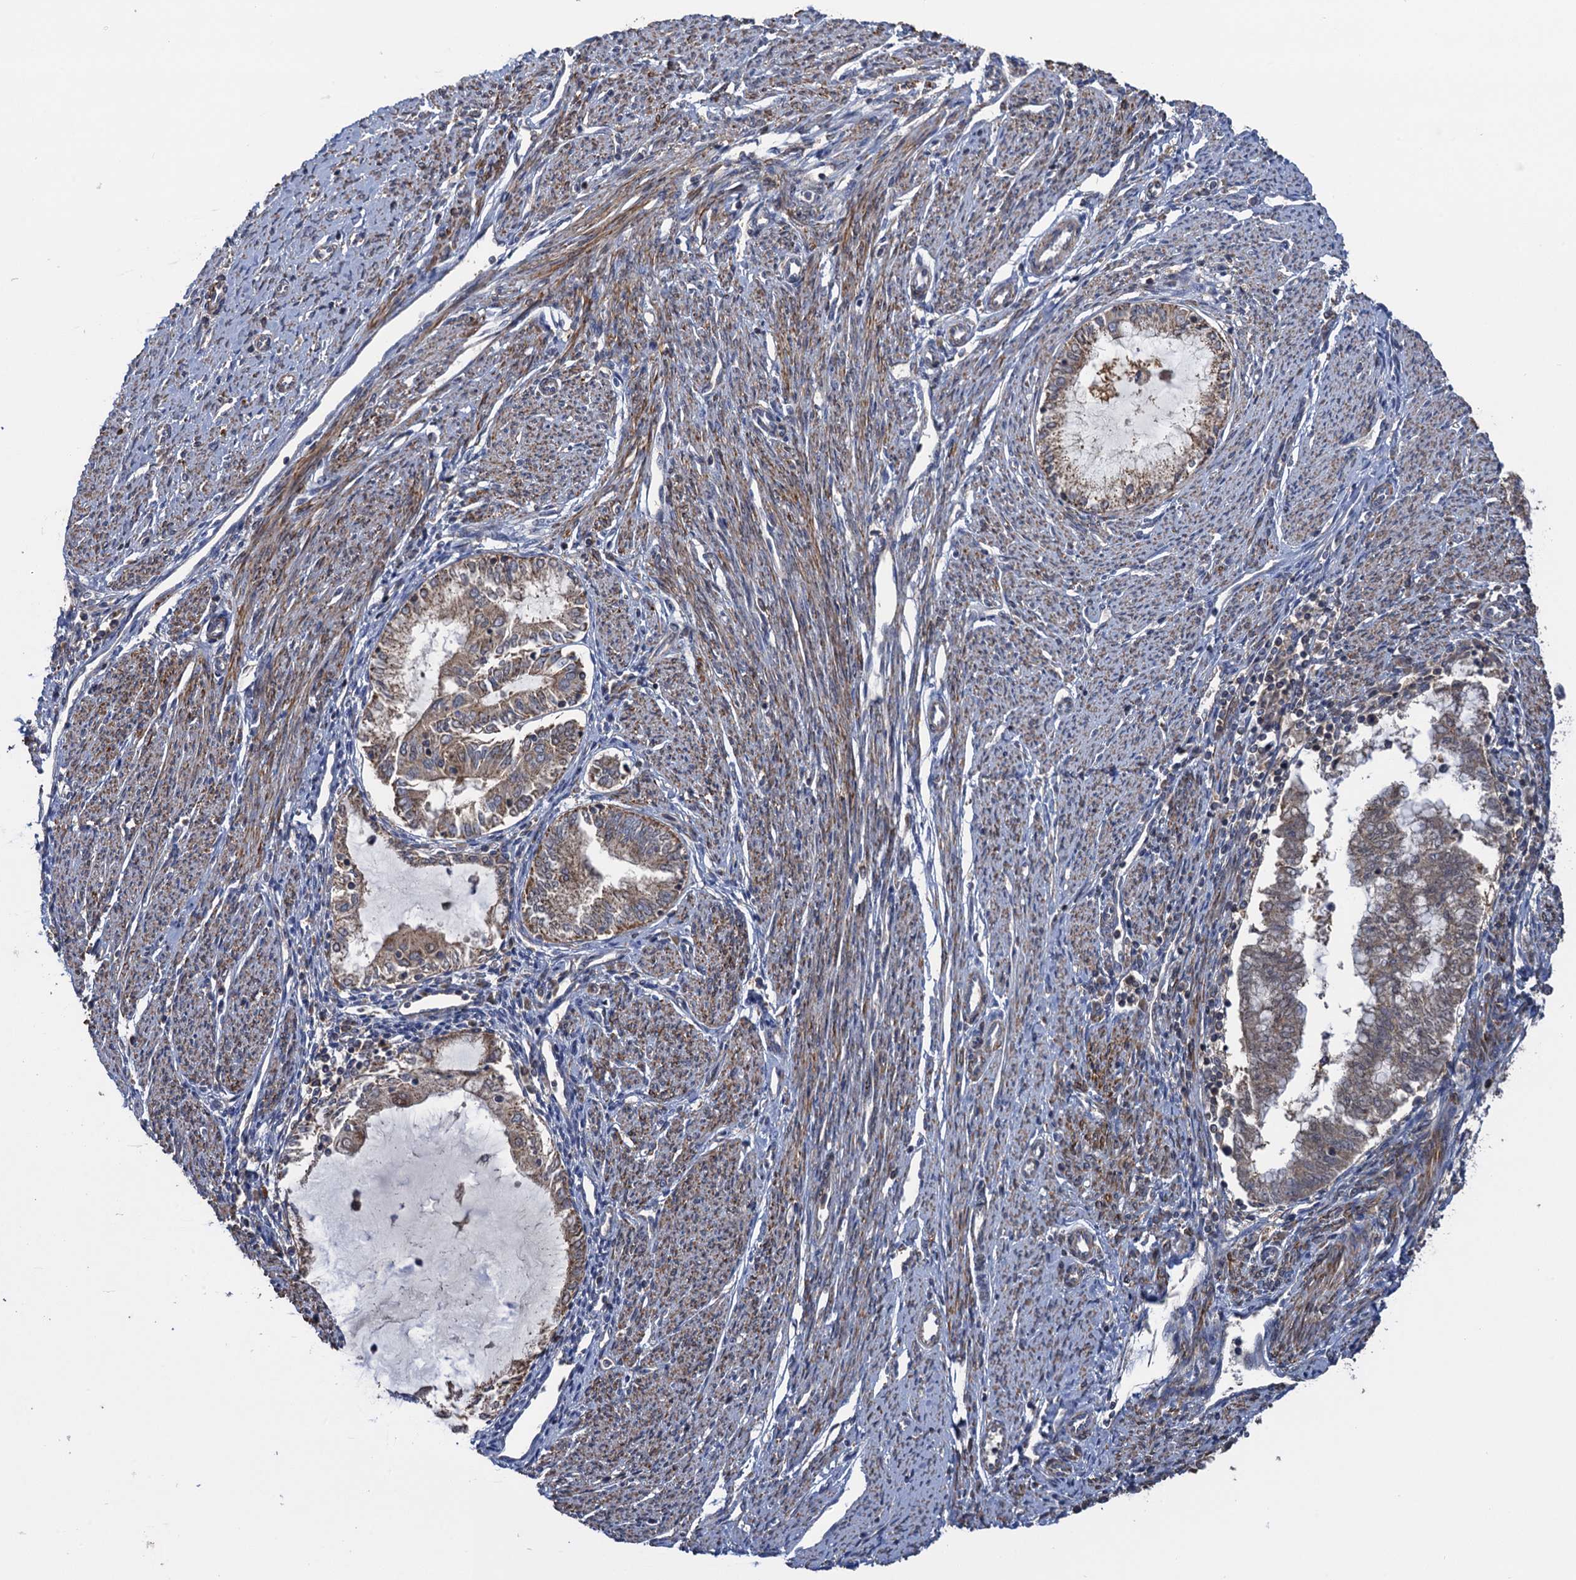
{"staining": {"intensity": "moderate", "quantity": ">75%", "location": "cytoplasmic/membranous"}, "tissue": "endometrial cancer", "cell_type": "Tumor cells", "image_type": "cancer", "snomed": [{"axis": "morphology", "description": "Adenocarcinoma, NOS"}, {"axis": "topography", "description": "Endometrium"}], "caption": "DAB immunohistochemical staining of endometrial cancer (adenocarcinoma) exhibits moderate cytoplasmic/membranous protein staining in approximately >75% of tumor cells.", "gene": "WDR88", "patient": {"sex": "female", "age": 79}}